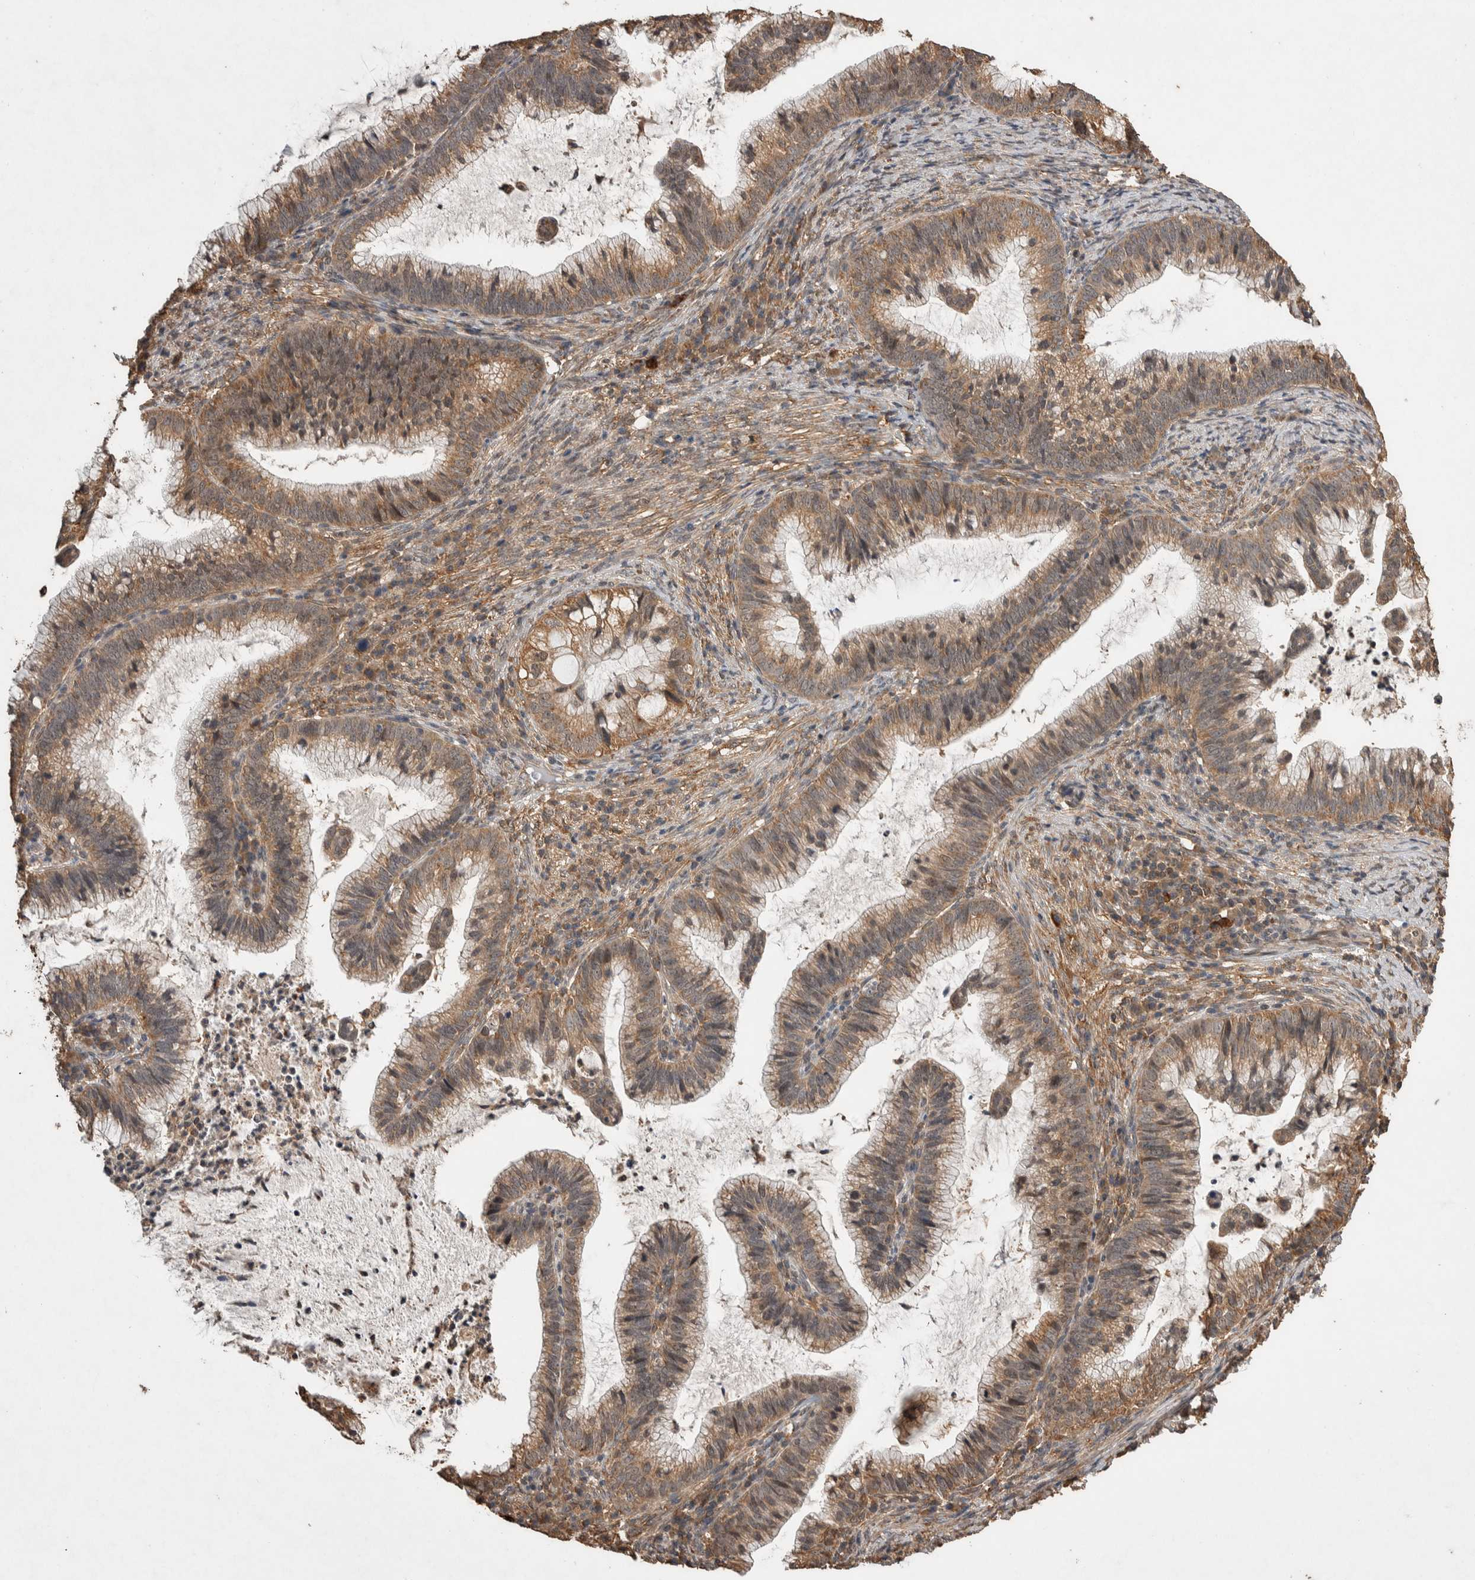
{"staining": {"intensity": "moderate", "quantity": ">75%", "location": "cytoplasmic/membranous"}, "tissue": "cervical cancer", "cell_type": "Tumor cells", "image_type": "cancer", "snomed": [{"axis": "morphology", "description": "Adenocarcinoma, NOS"}, {"axis": "topography", "description": "Cervix"}], "caption": "Protein expression analysis of cervical adenocarcinoma demonstrates moderate cytoplasmic/membranous positivity in approximately >75% of tumor cells.", "gene": "DVL2", "patient": {"sex": "female", "age": 36}}